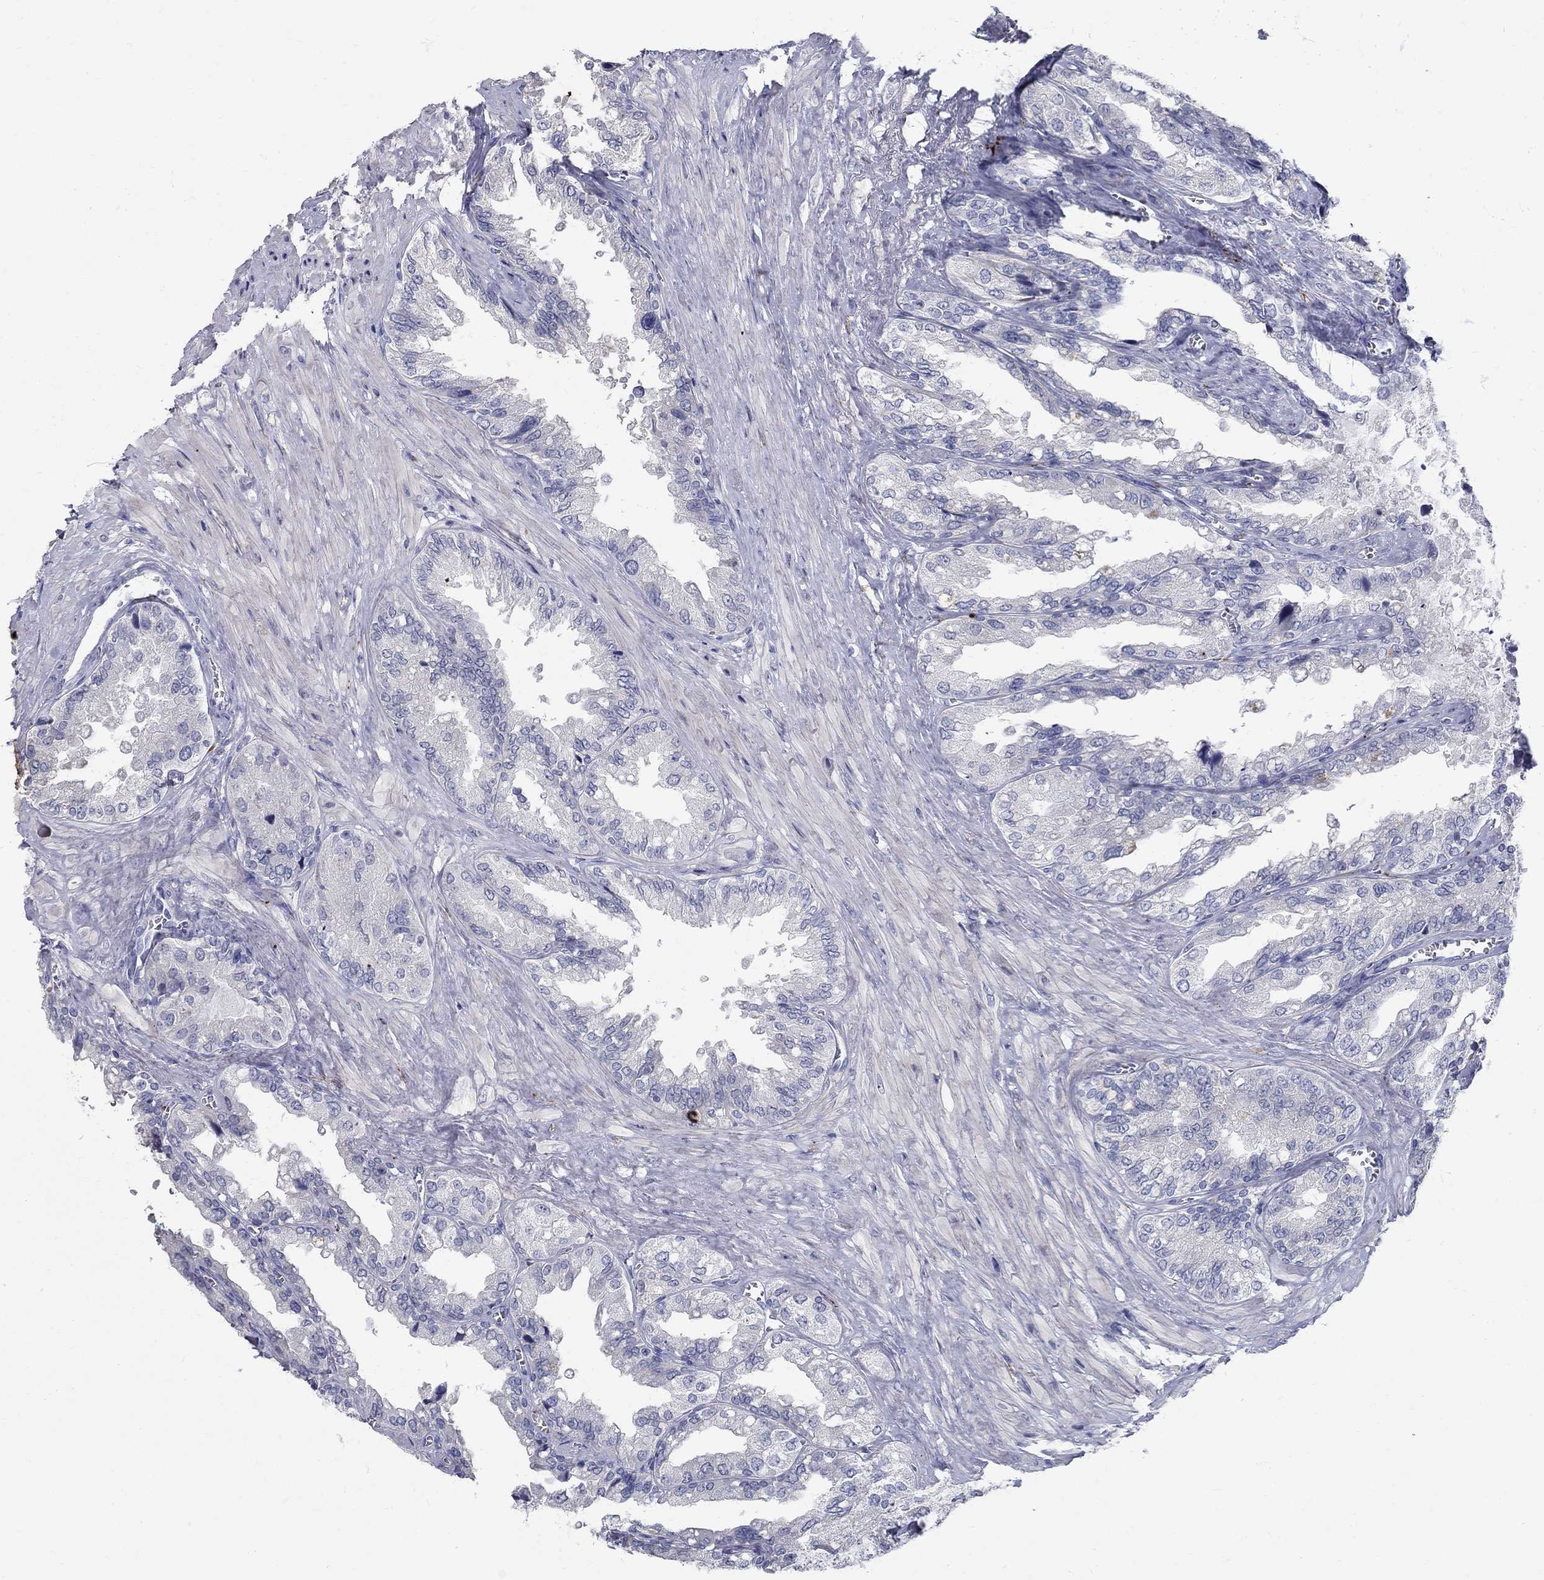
{"staining": {"intensity": "negative", "quantity": "none", "location": "none"}, "tissue": "seminal vesicle", "cell_type": "Glandular cells", "image_type": "normal", "snomed": [{"axis": "morphology", "description": "Normal tissue, NOS"}, {"axis": "topography", "description": "Seminal veicle"}], "caption": "The histopathology image displays no significant positivity in glandular cells of seminal vesicle. The staining is performed using DAB brown chromogen with nuclei counter-stained in using hematoxylin.", "gene": "TP53TG5", "patient": {"sex": "male", "age": 67}}